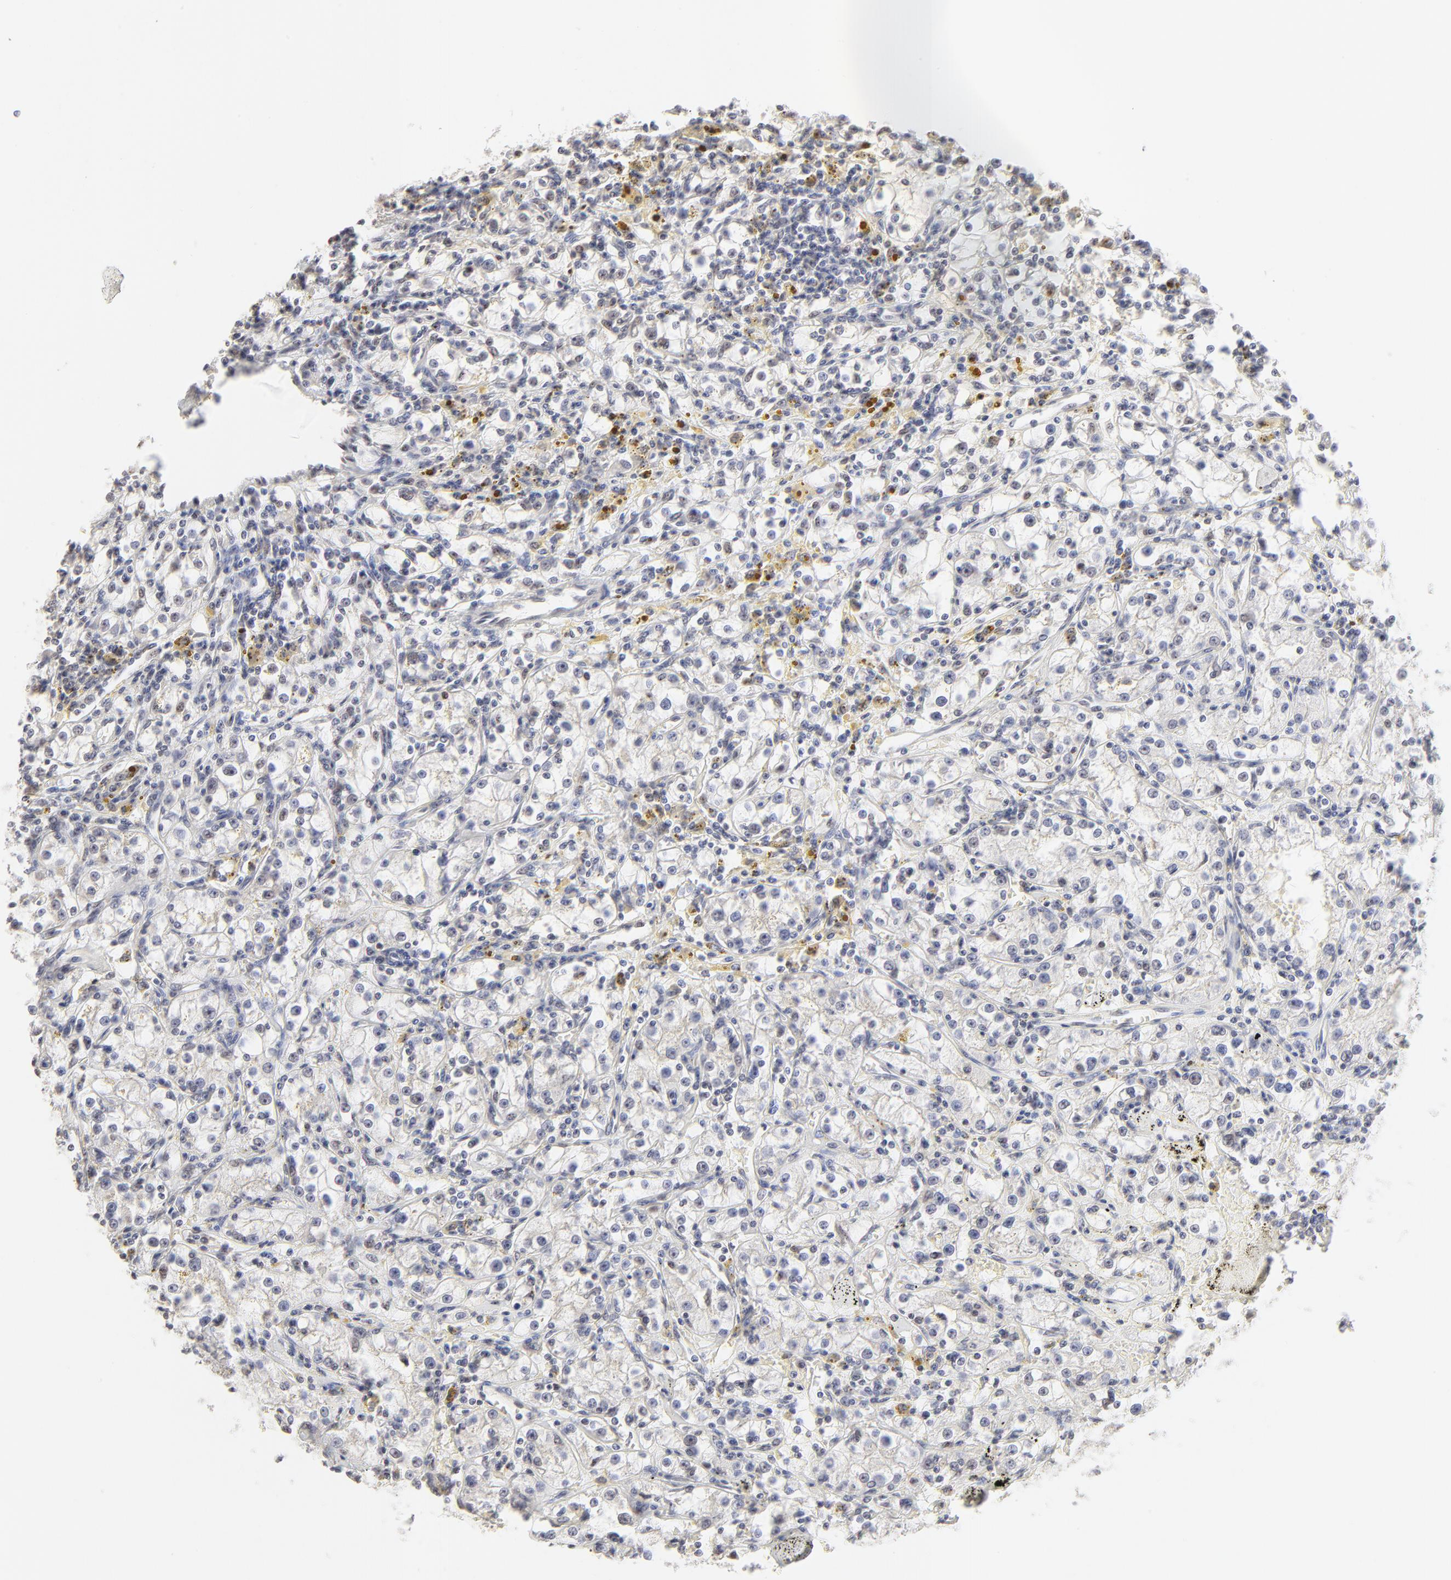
{"staining": {"intensity": "negative", "quantity": "none", "location": "none"}, "tissue": "renal cancer", "cell_type": "Tumor cells", "image_type": "cancer", "snomed": [{"axis": "morphology", "description": "Adenocarcinoma, NOS"}, {"axis": "topography", "description": "Kidney"}], "caption": "Immunohistochemistry histopathology image of neoplastic tissue: renal cancer stained with DAB exhibits no significant protein staining in tumor cells.", "gene": "NFIL3", "patient": {"sex": "male", "age": 56}}